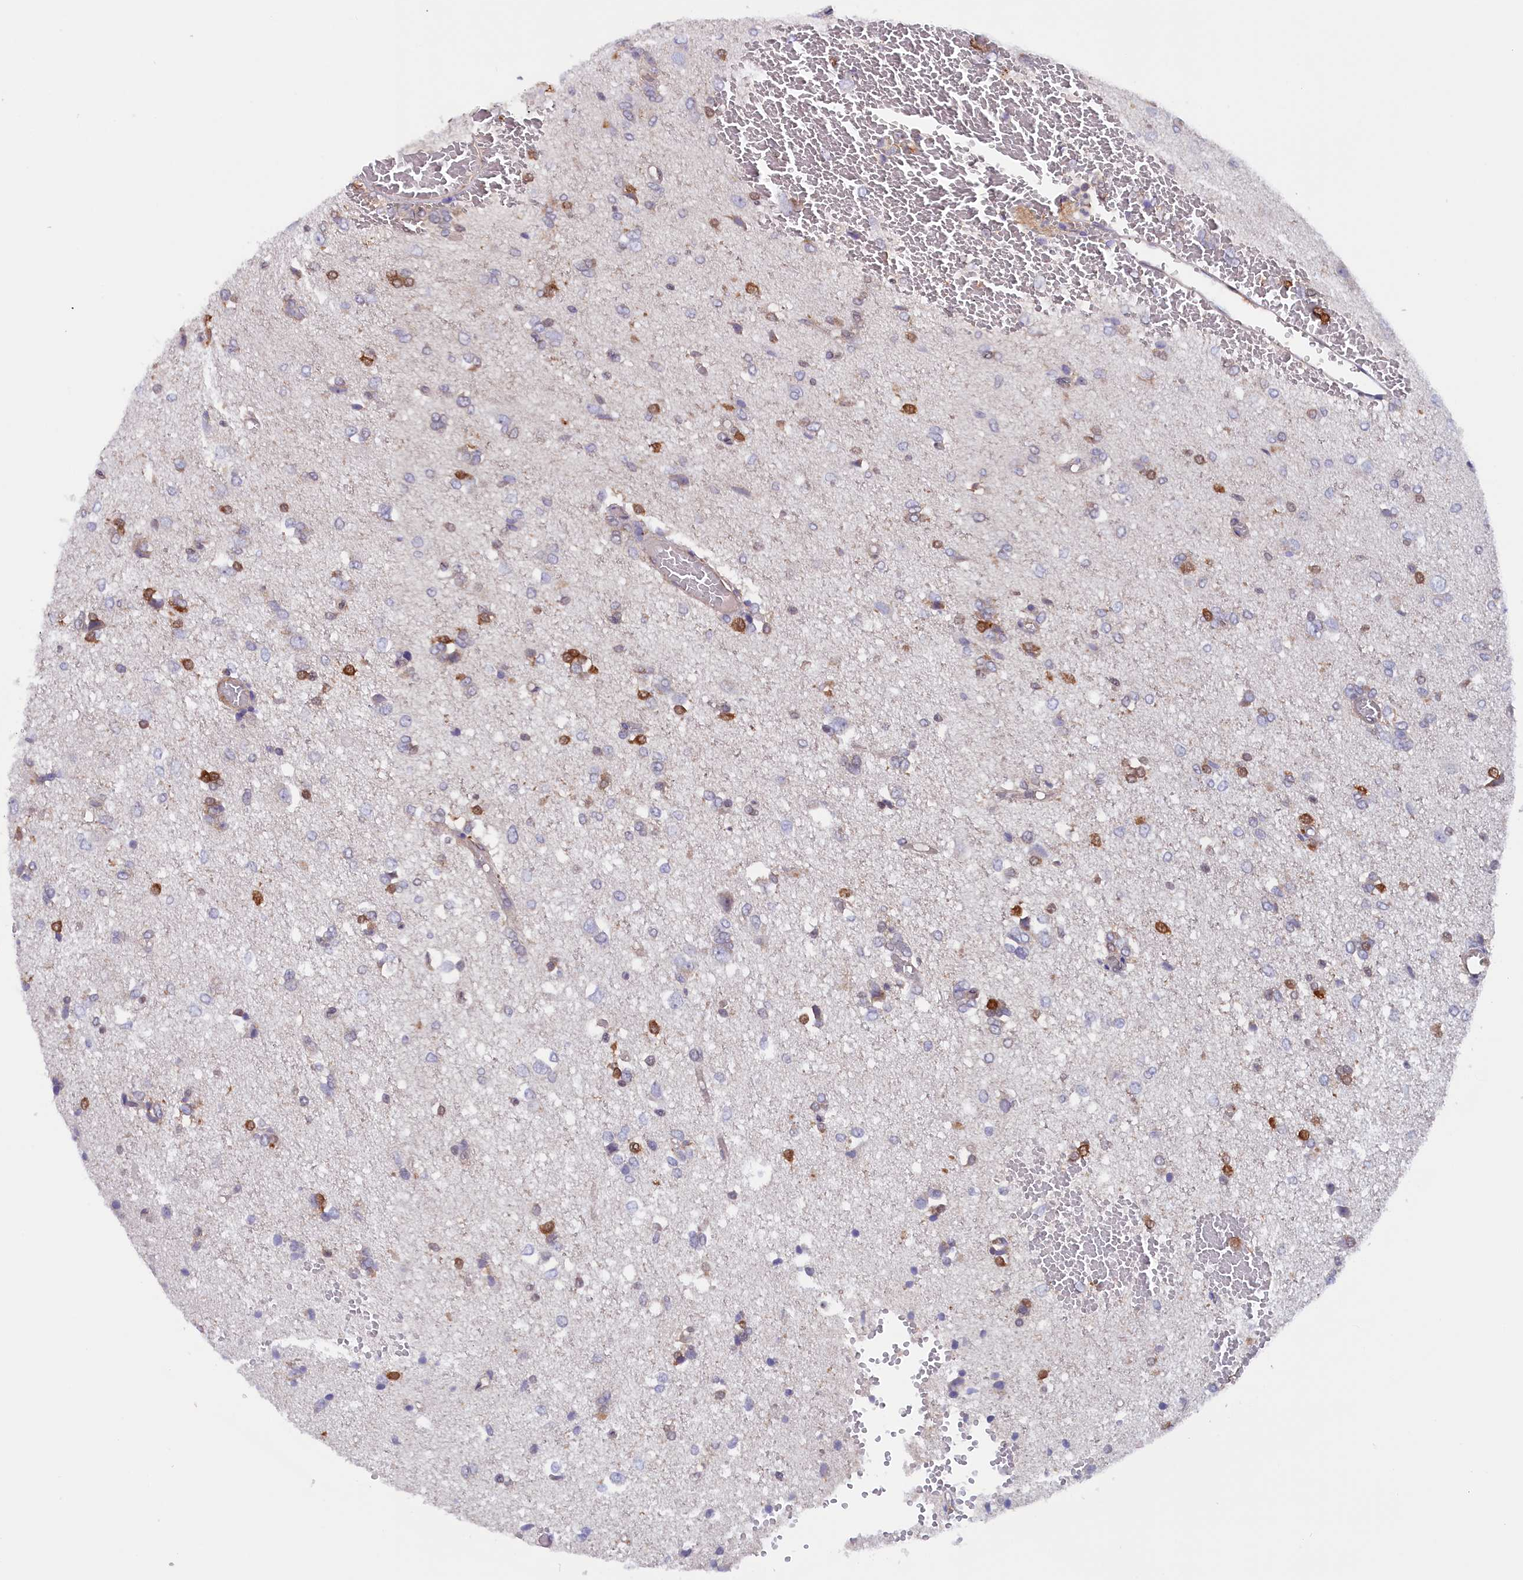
{"staining": {"intensity": "negative", "quantity": "none", "location": "none"}, "tissue": "glioma", "cell_type": "Tumor cells", "image_type": "cancer", "snomed": [{"axis": "morphology", "description": "Glioma, malignant, High grade"}, {"axis": "topography", "description": "Brain"}], "caption": "This image is of glioma stained with IHC to label a protein in brown with the nuclei are counter-stained blue. There is no expression in tumor cells.", "gene": "JPT2", "patient": {"sex": "female", "age": 59}}